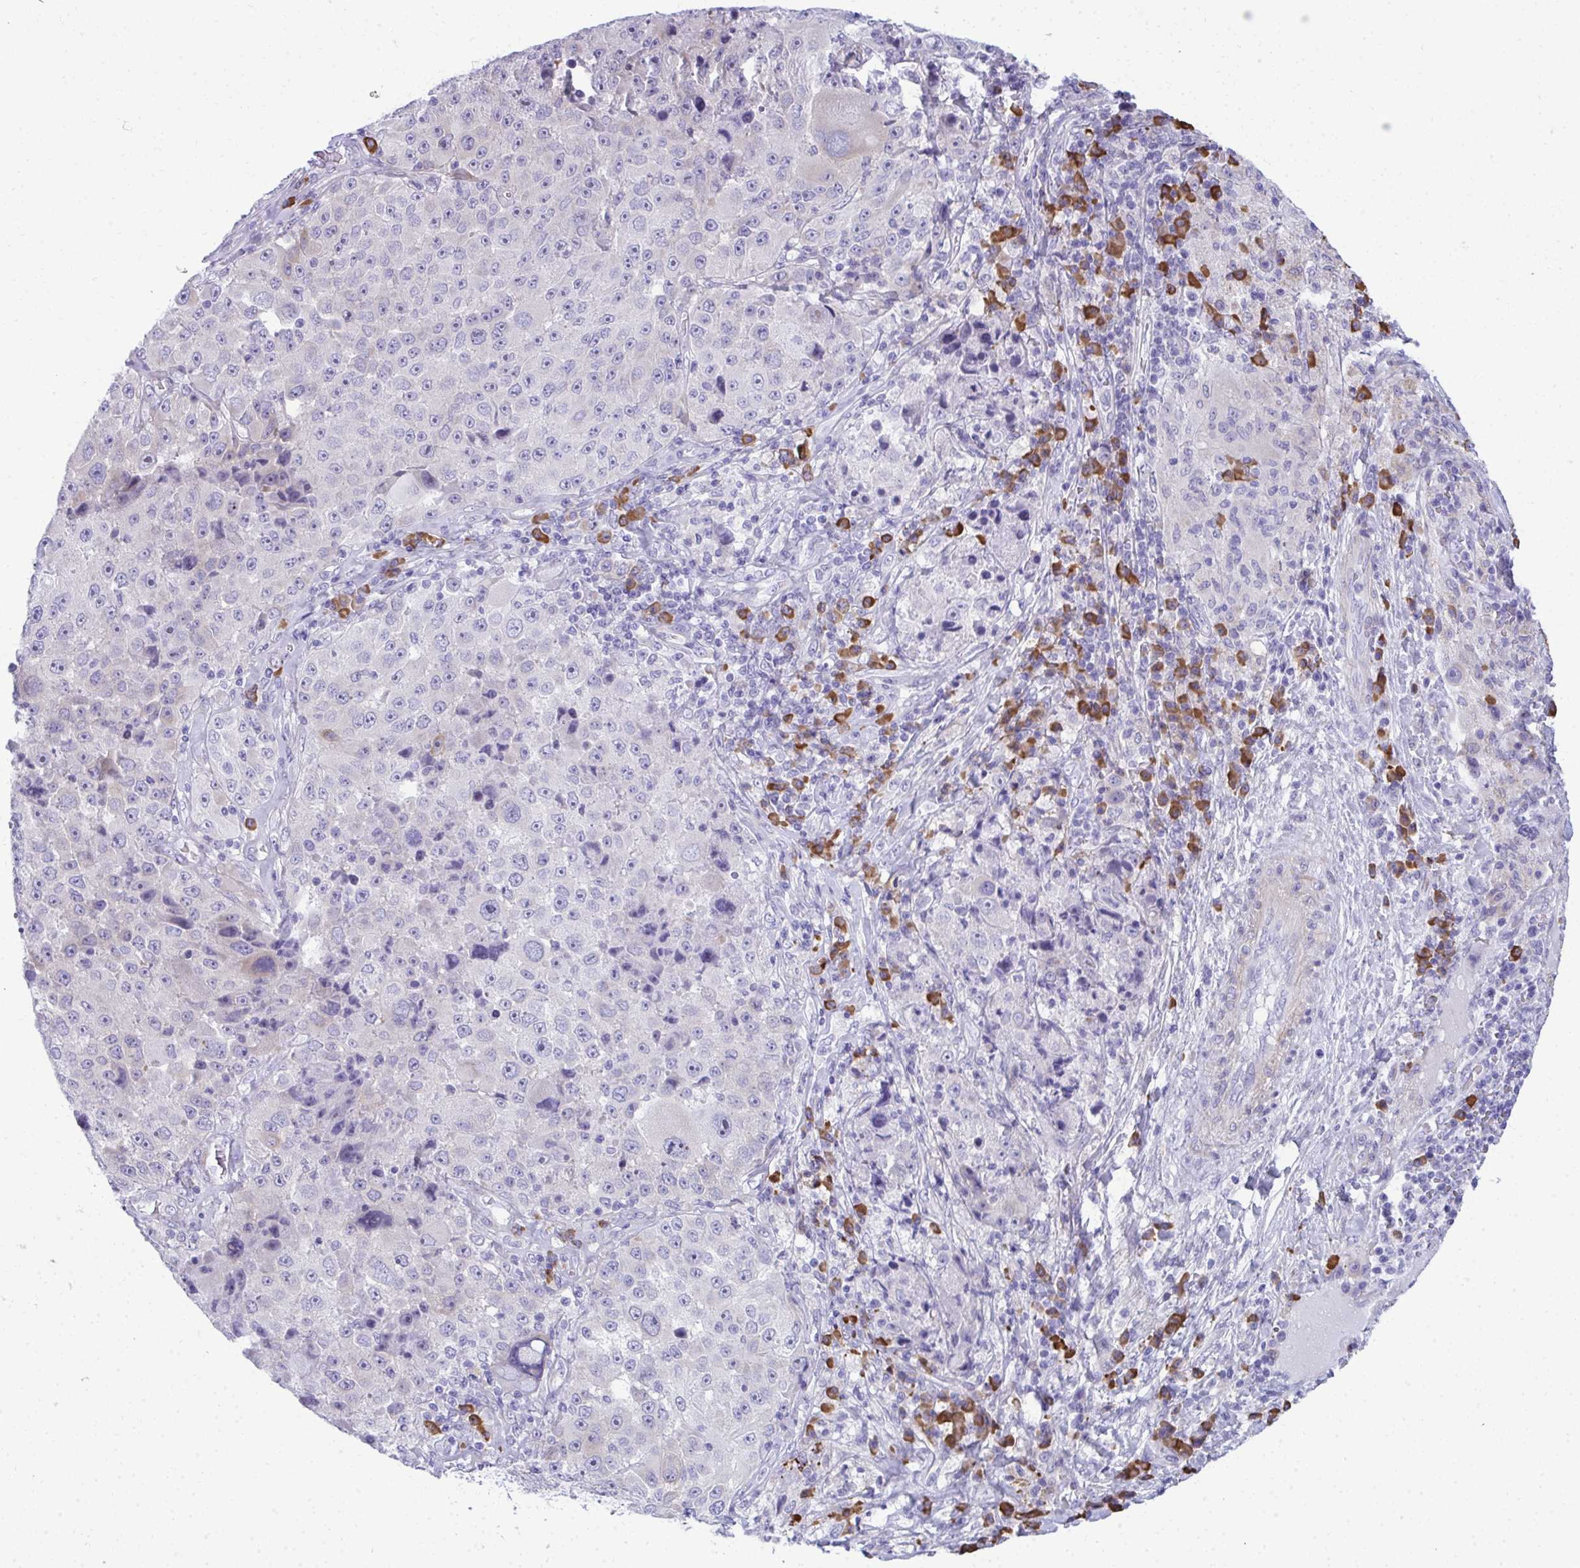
{"staining": {"intensity": "negative", "quantity": "none", "location": "none"}, "tissue": "melanoma", "cell_type": "Tumor cells", "image_type": "cancer", "snomed": [{"axis": "morphology", "description": "Malignant melanoma, Metastatic site"}, {"axis": "topography", "description": "Lymph node"}], "caption": "Immunohistochemical staining of melanoma displays no significant staining in tumor cells.", "gene": "PUS7L", "patient": {"sex": "male", "age": 62}}